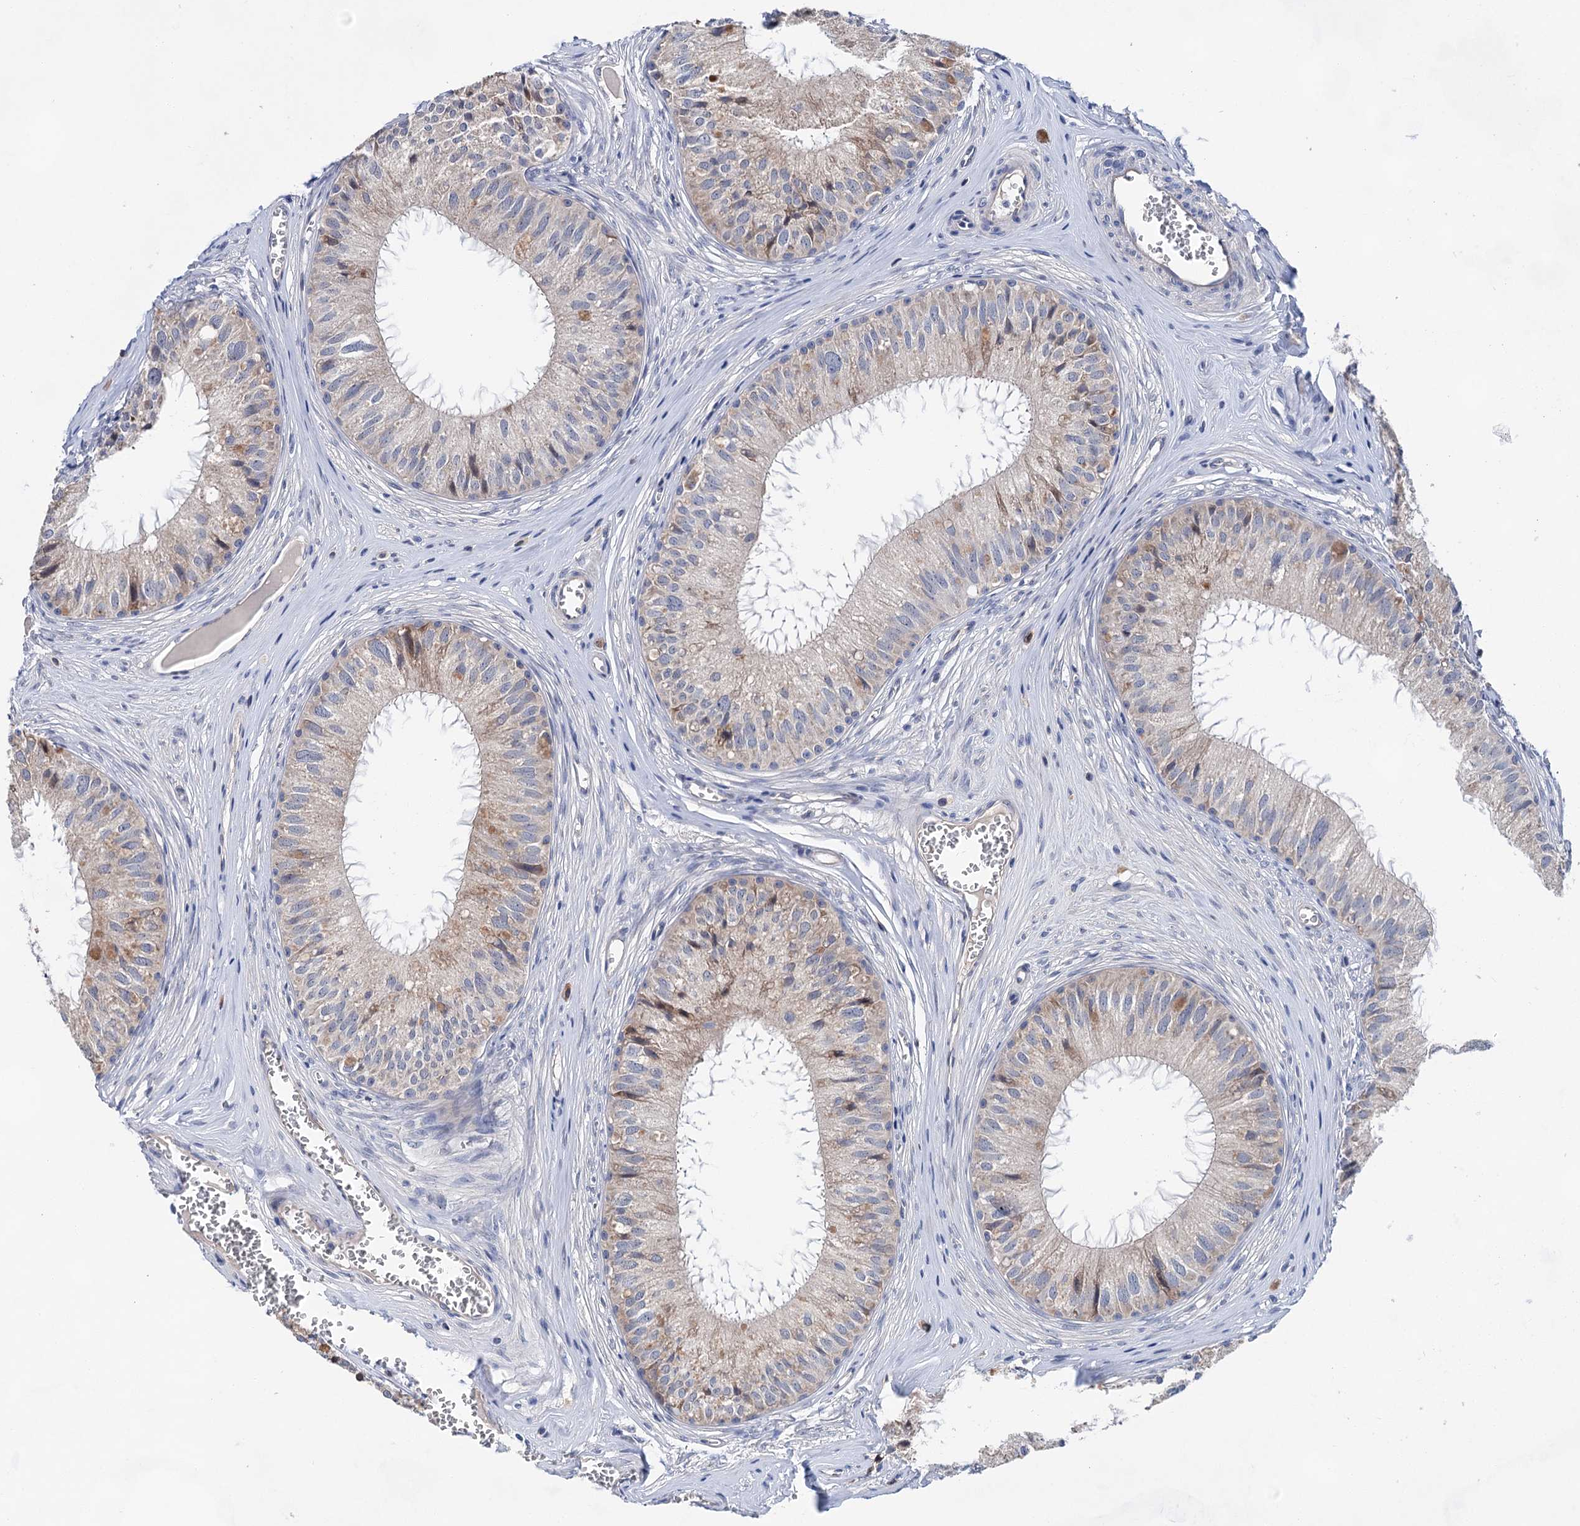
{"staining": {"intensity": "weak", "quantity": "<25%", "location": "cytoplasmic/membranous"}, "tissue": "epididymis", "cell_type": "Glandular cells", "image_type": "normal", "snomed": [{"axis": "morphology", "description": "Normal tissue, NOS"}, {"axis": "topography", "description": "Epididymis"}], "caption": "Immunohistochemical staining of benign epididymis reveals no significant expression in glandular cells.", "gene": "MORN3", "patient": {"sex": "male", "age": 36}}